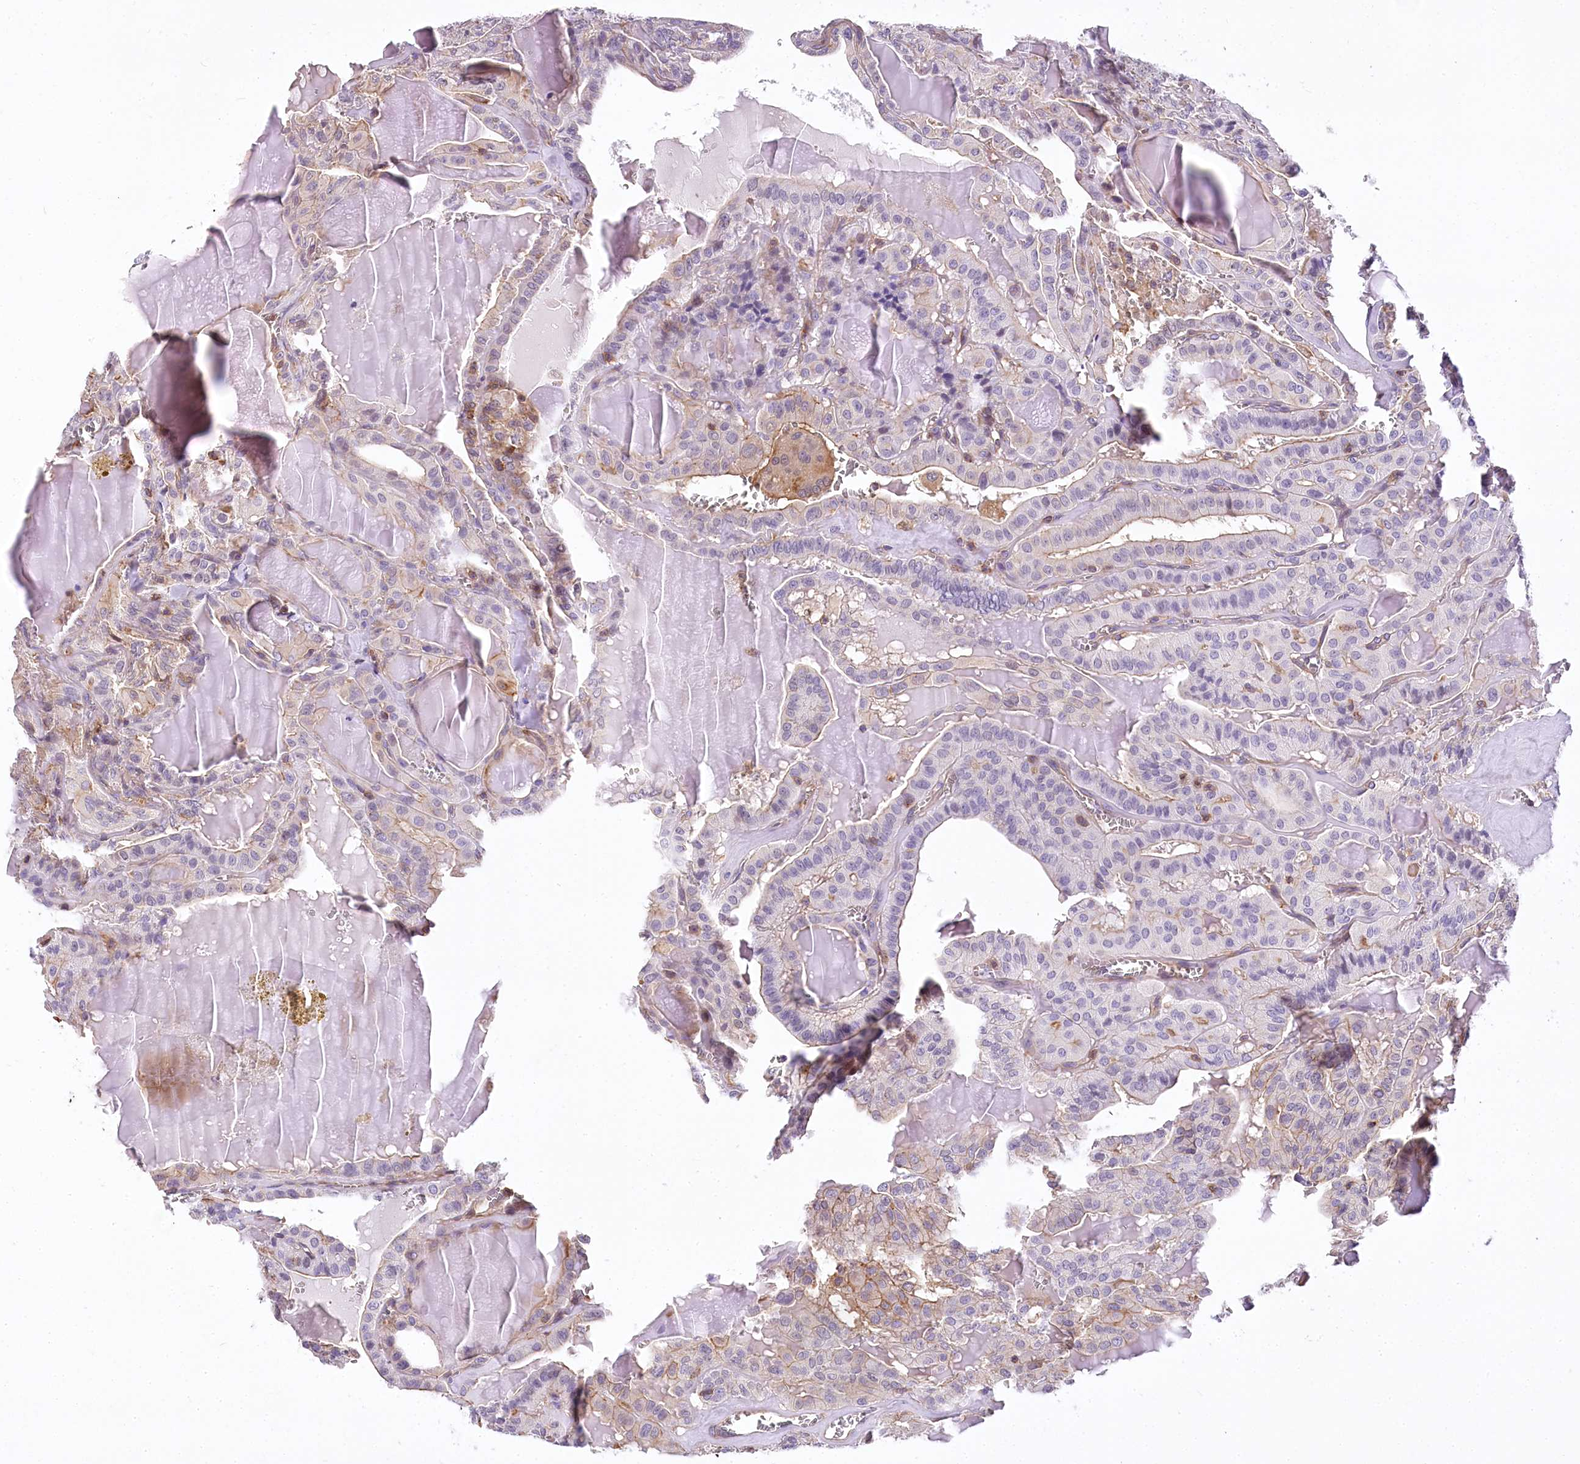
{"staining": {"intensity": "weak", "quantity": "25%-75%", "location": "cytoplasmic/membranous"}, "tissue": "thyroid cancer", "cell_type": "Tumor cells", "image_type": "cancer", "snomed": [{"axis": "morphology", "description": "Papillary adenocarcinoma, NOS"}, {"axis": "topography", "description": "Thyroid gland"}], "caption": "Immunohistochemical staining of human thyroid cancer (papillary adenocarcinoma) displays weak cytoplasmic/membranous protein positivity in approximately 25%-75% of tumor cells. (DAB IHC with brightfield microscopy, high magnification).", "gene": "DPP3", "patient": {"sex": "male", "age": 52}}